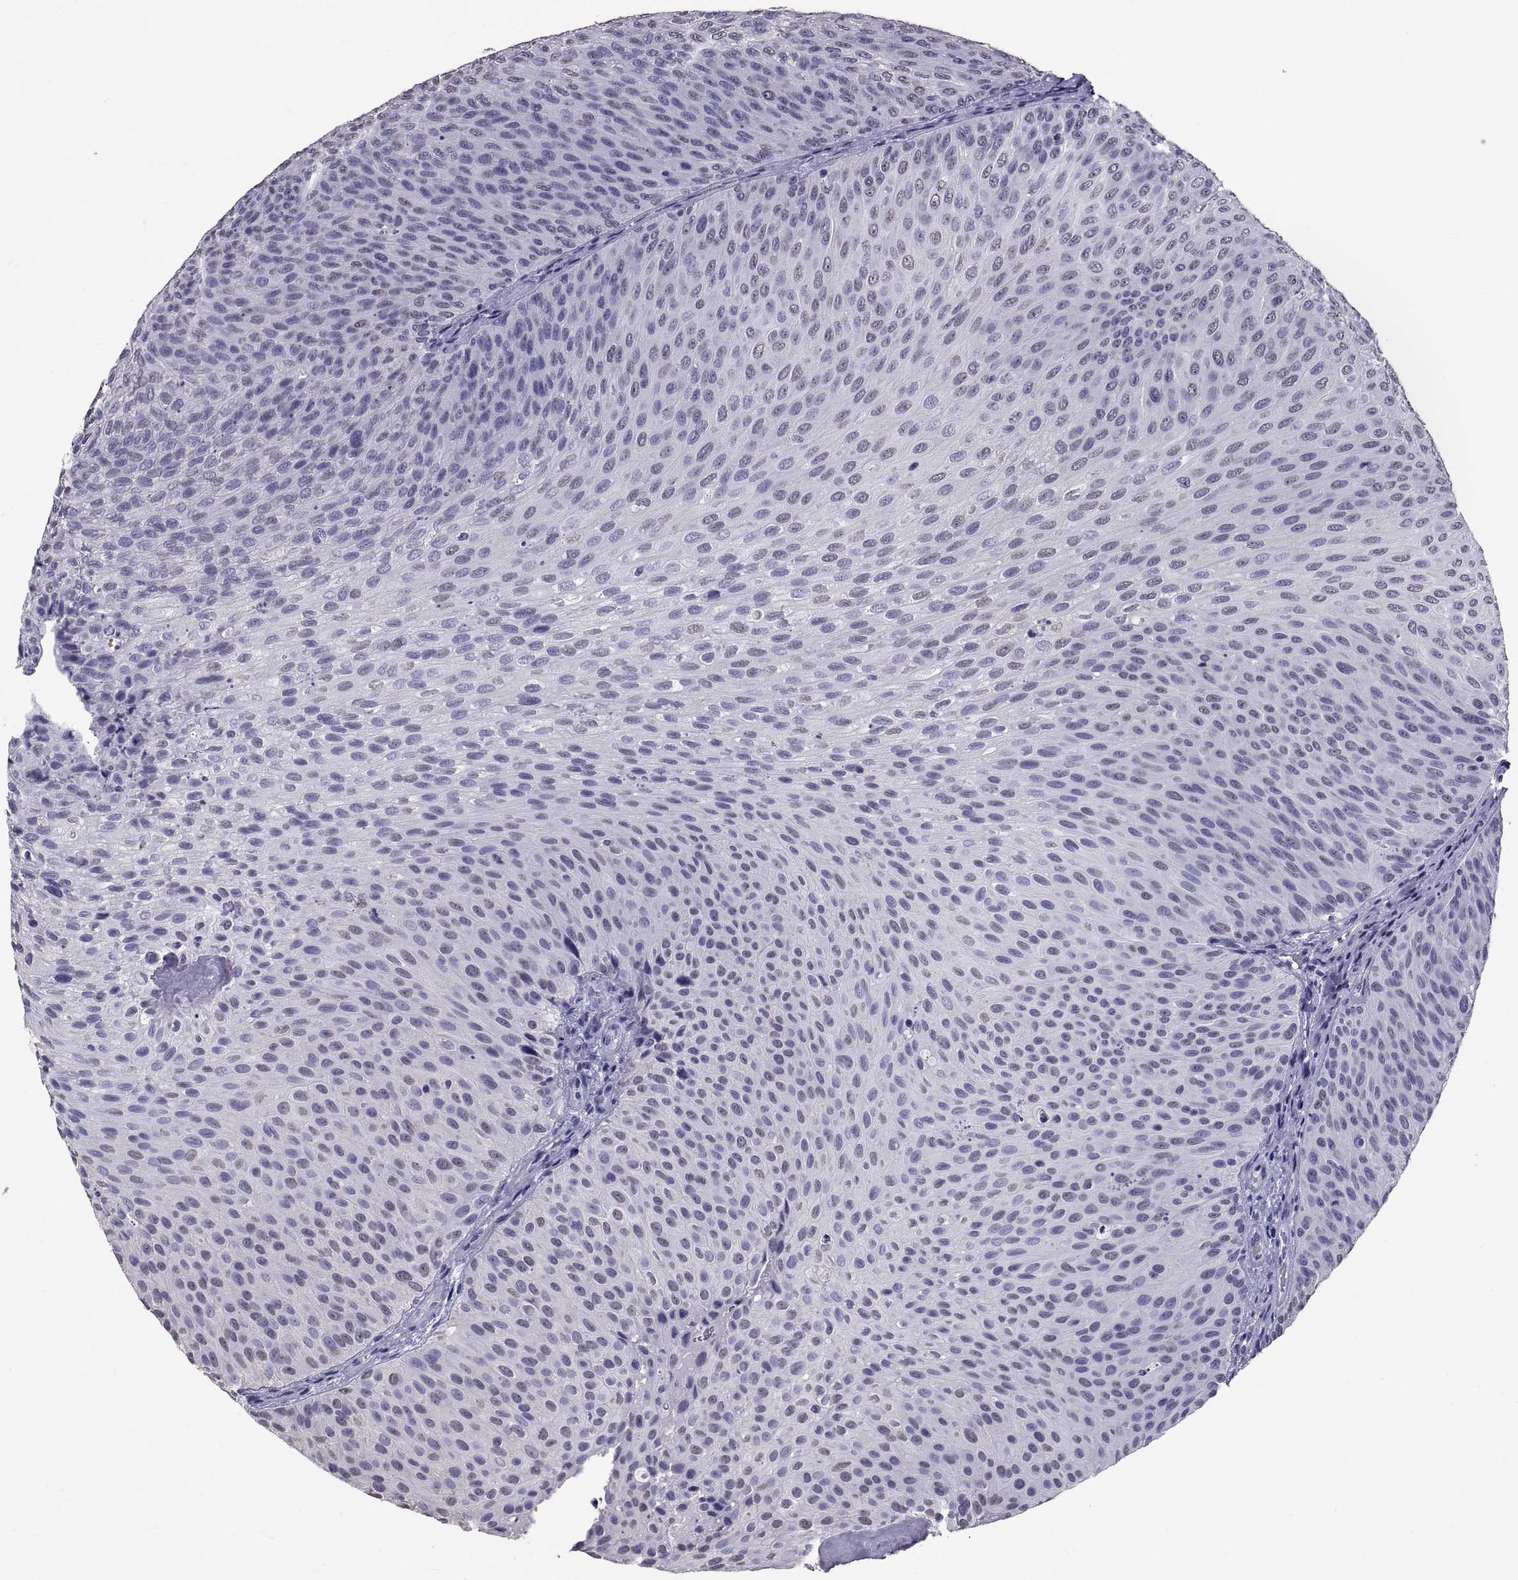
{"staining": {"intensity": "negative", "quantity": "none", "location": "none"}, "tissue": "urothelial cancer", "cell_type": "Tumor cells", "image_type": "cancer", "snomed": [{"axis": "morphology", "description": "Urothelial carcinoma, Low grade"}, {"axis": "topography", "description": "Urinary bladder"}], "caption": "Histopathology image shows no significant protein positivity in tumor cells of urothelial carcinoma (low-grade).", "gene": "TGFBR3L", "patient": {"sex": "male", "age": 78}}